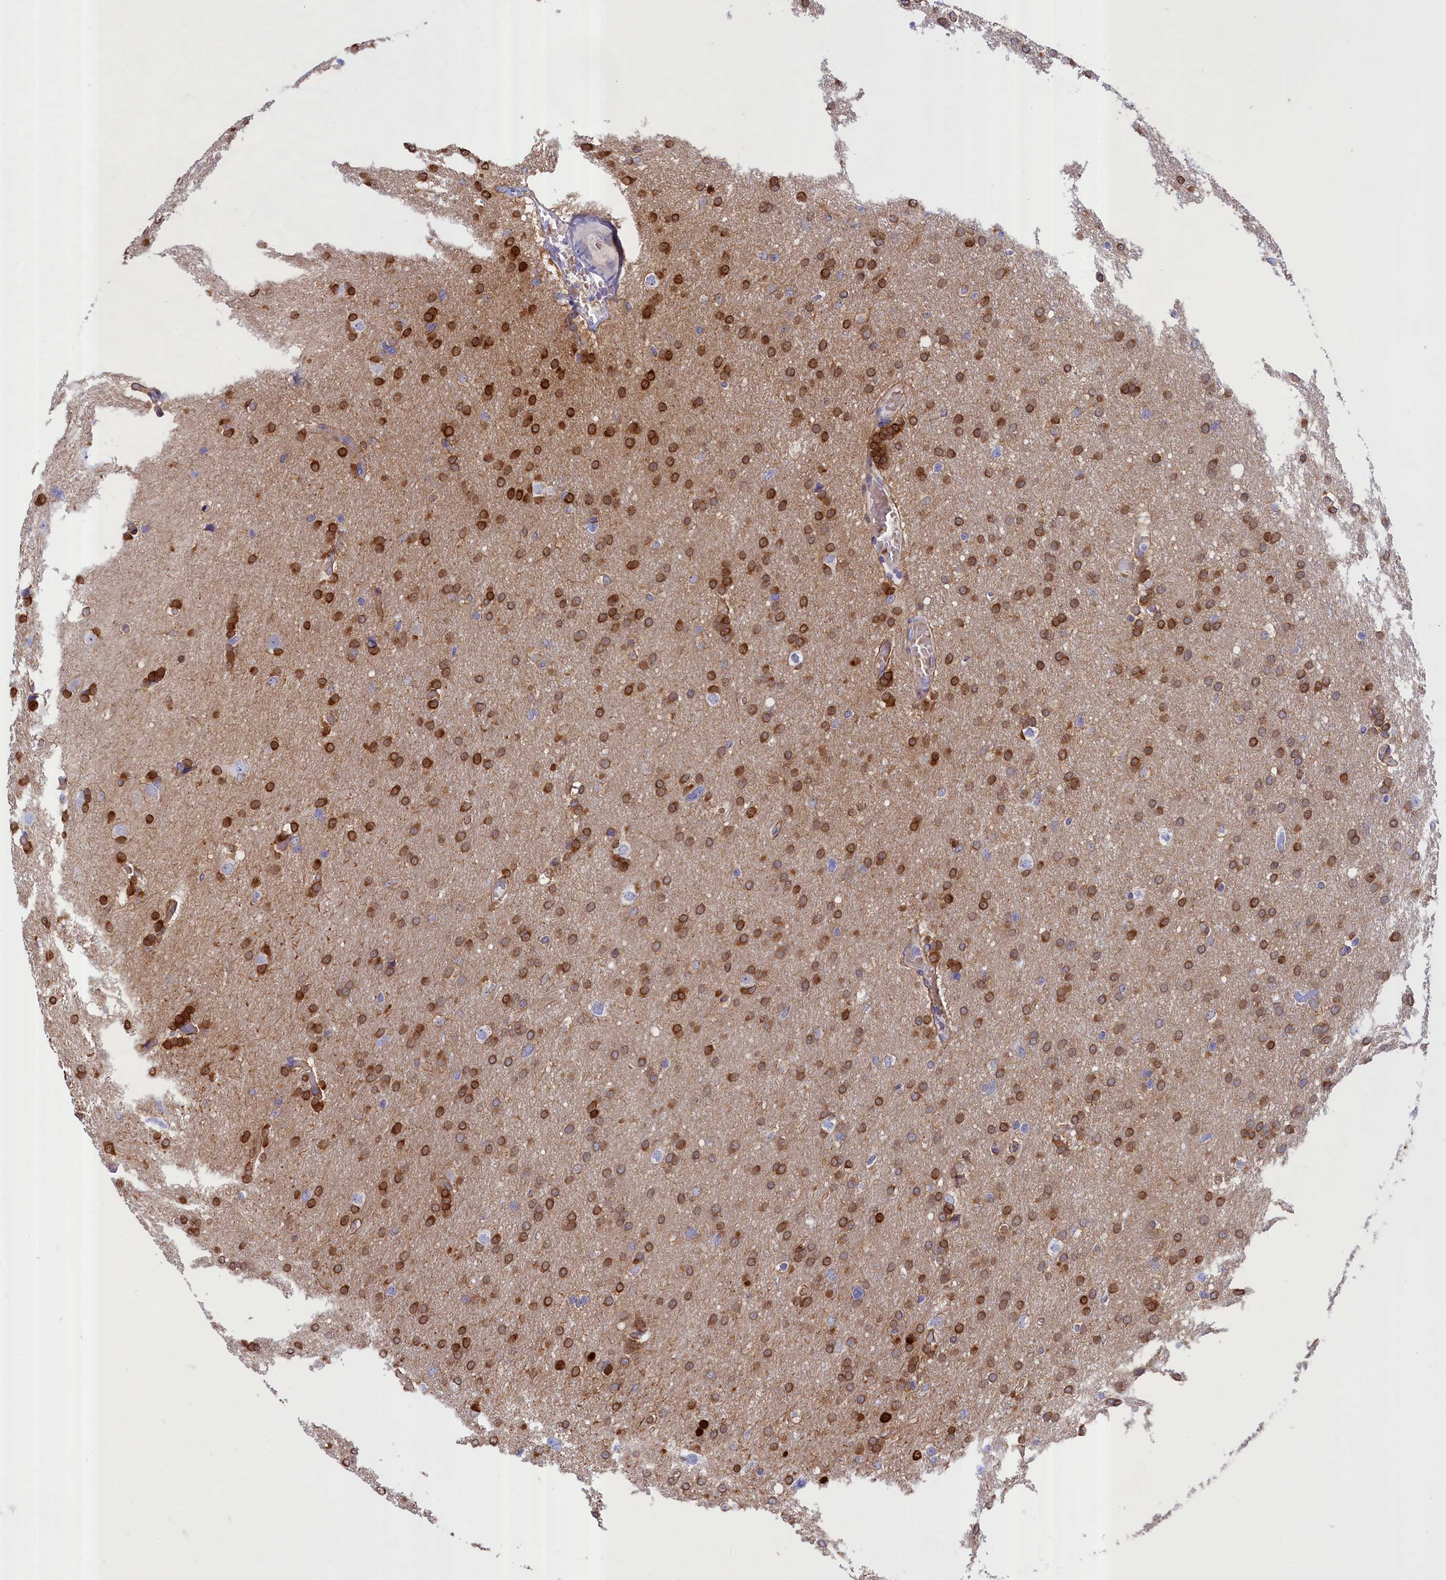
{"staining": {"intensity": "moderate", "quantity": ">75%", "location": "cytoplasmic/membranous"}, "tissue": "glioma", "cell_type": "Tumor cells", "image_type": "cancer", "snomed": [{"axis": "morphology", "description": "Glioma, malignant, High grade"}, {"axis": "topography", "description": "Cerebral cortex"}], "caption": "Tumor cells show medium levels of moderate cytoplasmic/membranous expression in about >75% of cells in human malignant glioma (high-grade).", "gene": "ABCC12", "patient": {"sex": "female", "age": 36}}